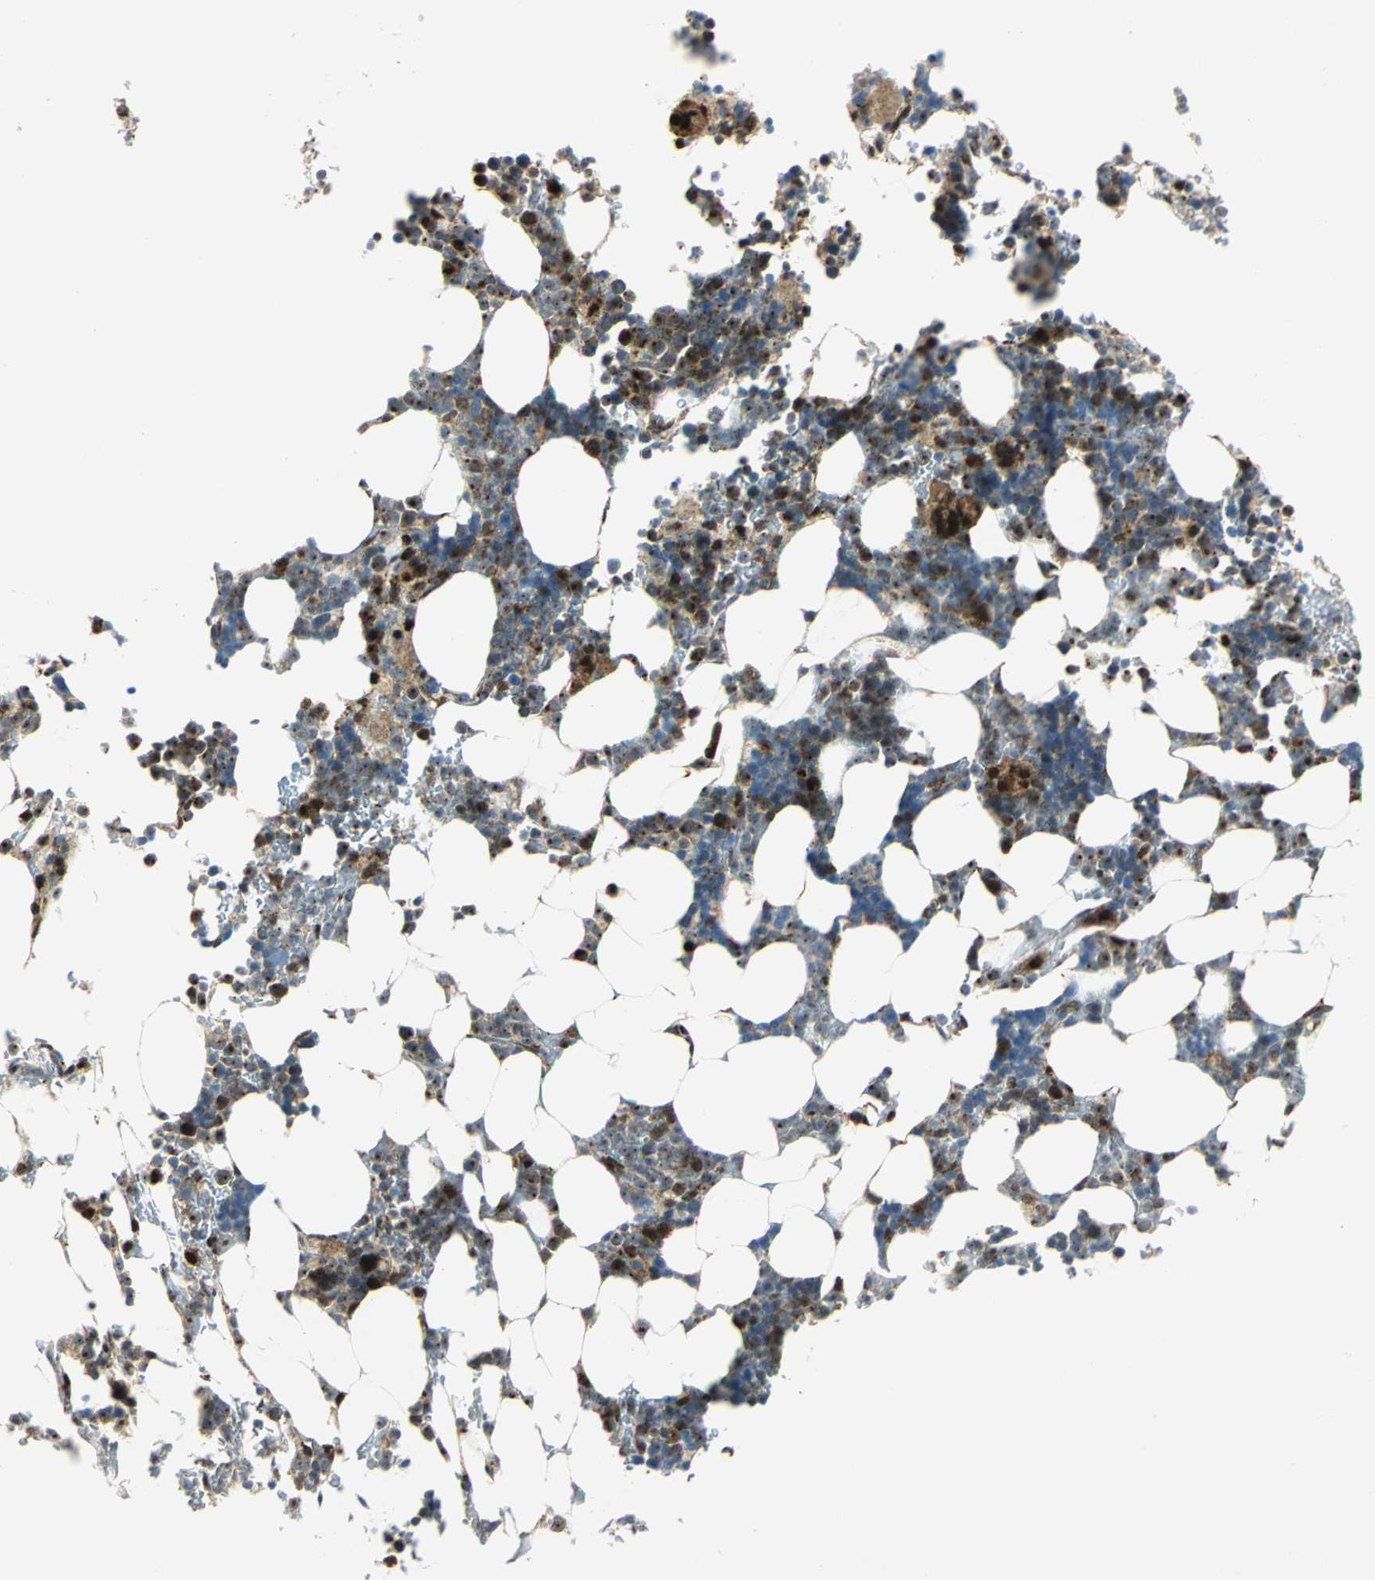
{"staining": {"intensity": "strong", "quantity": "25%-75%", "location": "cytoplasmic/membranous,nuclear"}, "tissue": "bone marrow", "cell_type": "Hematopoietic cells", "image_type": "normal", "snomed": [{"axis": "morphology", "description": "Normal tissue, NOS"}, {"axis": "topography", "description": "Bone marrow"}], "caption": "Immunohistochemistry staining of unremarkable bone marrow, which exhibits high levels of strong cytoplasmic/membranous,nuclear positivity in about 25%-75% of hematopoietic cells indicating strong cytoplasmic/membranous,nuclear protein expression. The staining was performed using DAB (3,3'-diaminobenzidine) (brown) for protein detection and nuclei were counterstained in hematoxylin (blue).", "gene": "ATP6V1A", "patient": {"sex": "female", "age": 73}}